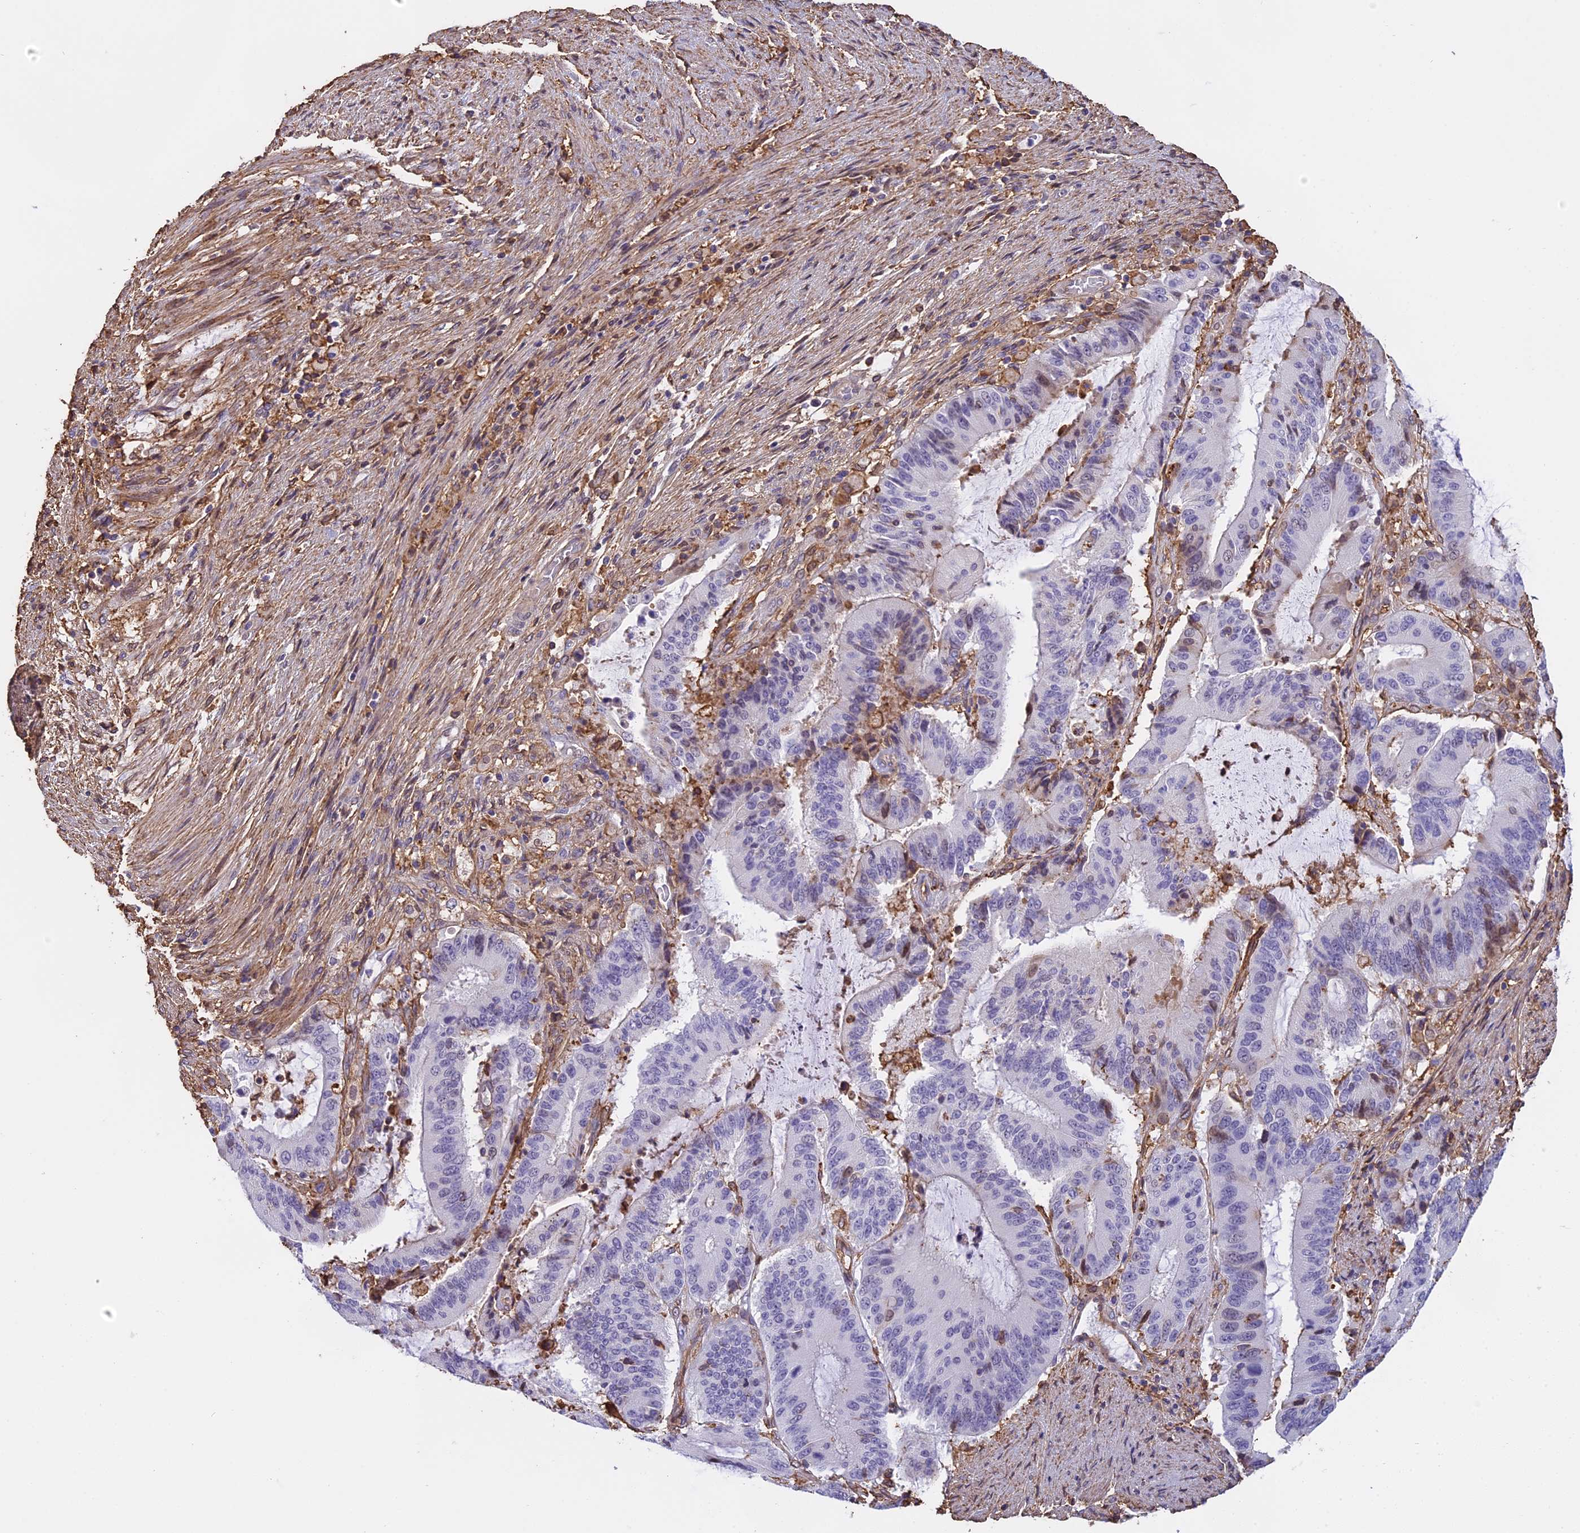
{"staining": {"intensity": "negative", "quantity": "none", "location": "none"}, "tissue": "liver cancer", "cell_type": "Tumor cells", "image_type": "cancer", "snomed": [{"axis": "morphology", "description": "Normal tissue, NOS"}, {"axis": "morphology", "description": "Cholangiocarcinoma"}, {"axis": "topography", "description": "Liver"}, {"axis": "topography", "description": "Peripheral nerve tissue"}], "caption": "Immunohistochemistry image of neoplastic tissue: liver cancer stained with DAB displays no significant protein positivity in tumor cells. (DAB immunohistochemistry (IHC), high magnification).", "gene": "TMEM255B", "patient": {"sex": "female", "age": 73}}